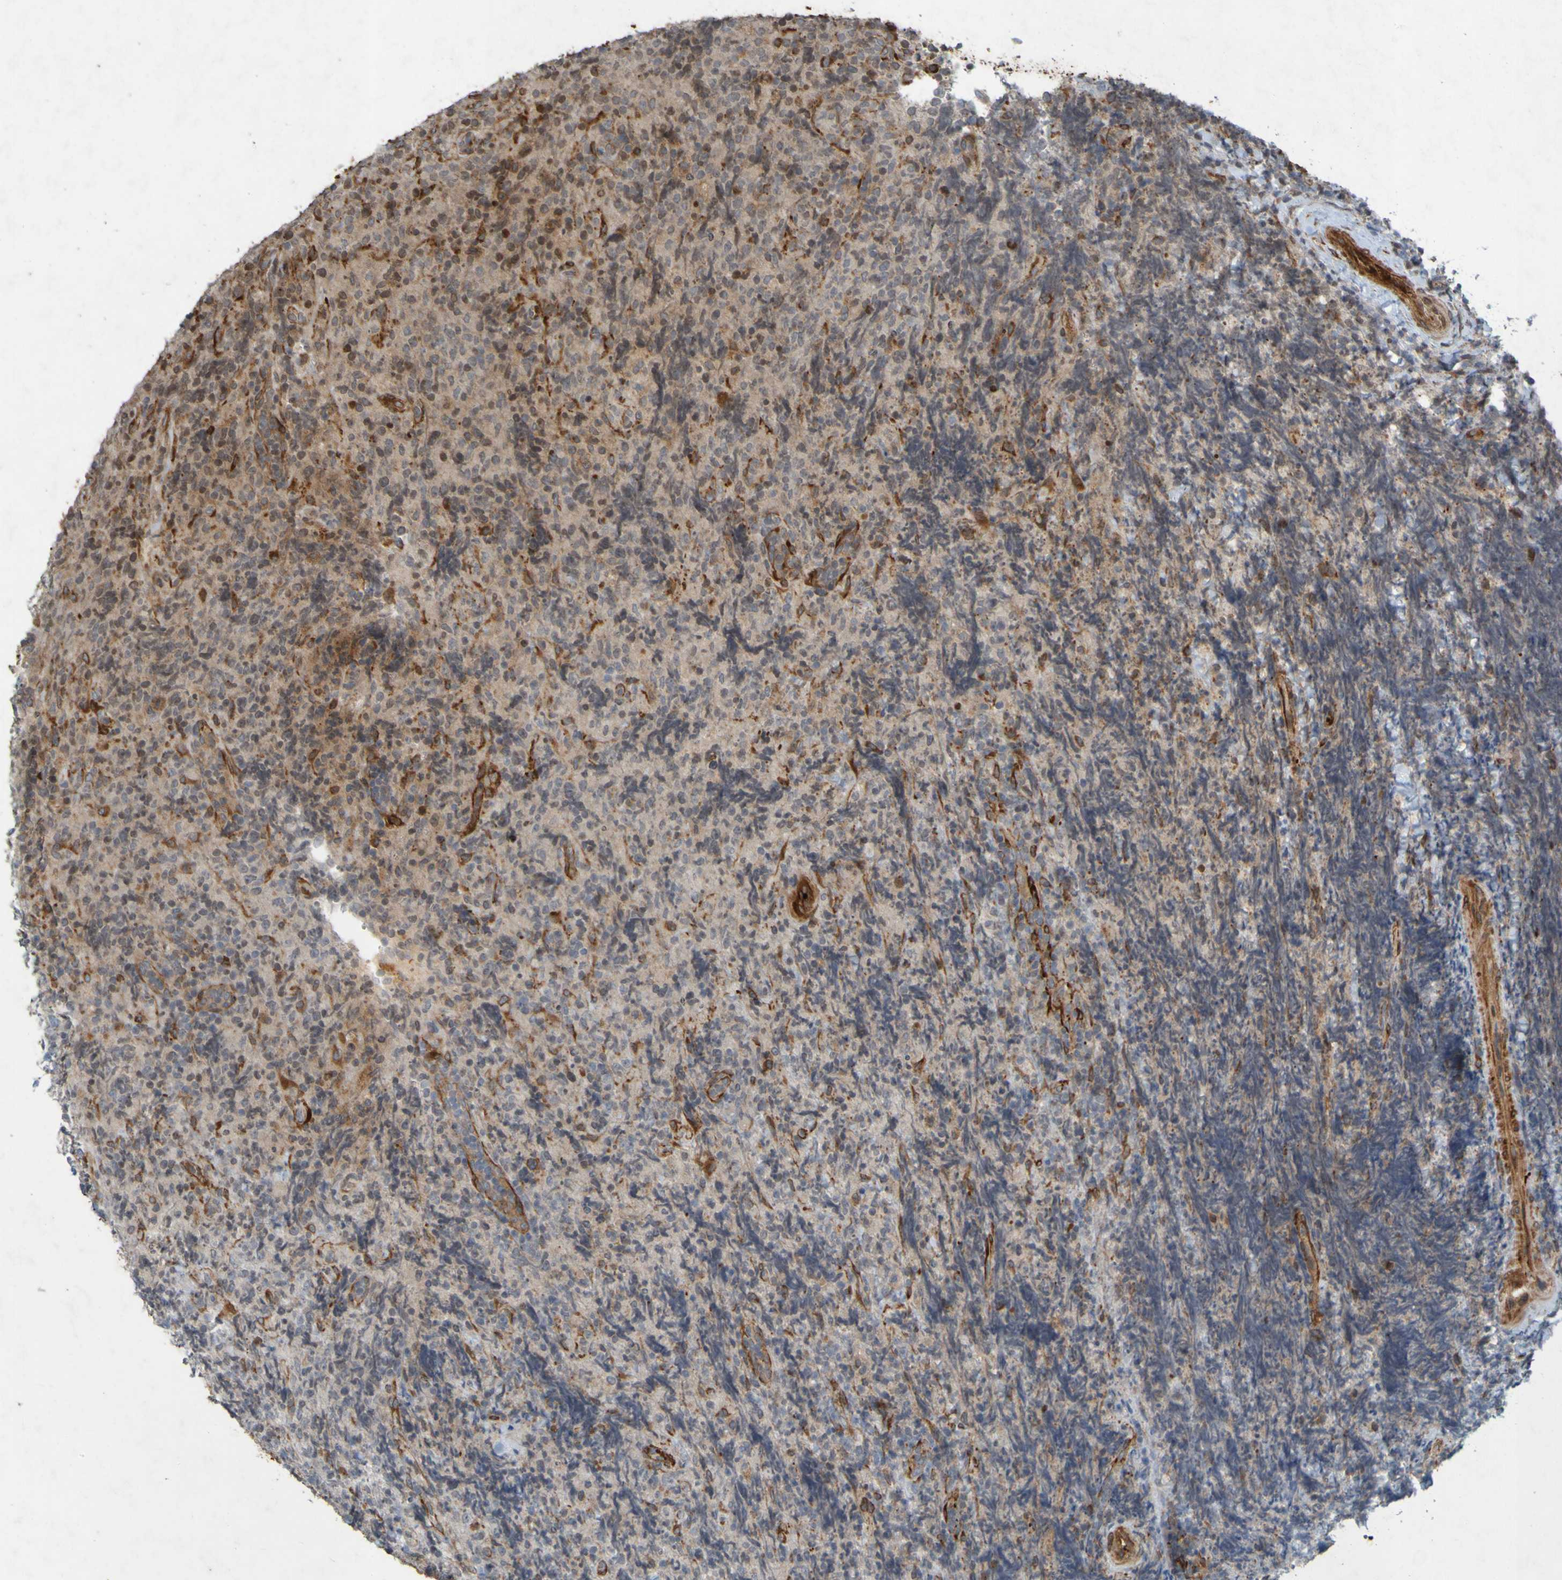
{"staining": {"intensity": "moderate", "quantity": "<25%", "location": "cytoplasmic/membranous"}, "tissue": "lymphoma", "cell_type": "Tumor cells", "image_type": "cancer", "snomed": [{"axis": "morphology", "description": "Malignant lymphoma, non-Hodgkin's type, High grade"}, {"axis": "topography", "description": "Tonsil"}], "caption": "Immunohistochemical staining of lymphoma demonstrates low levels of moderate cytoplasmic/membranous protein positivity in about <25% of tumor cells.", "gene": "GUCY1A1", "patient": {"sex": "female", "age": 36}}